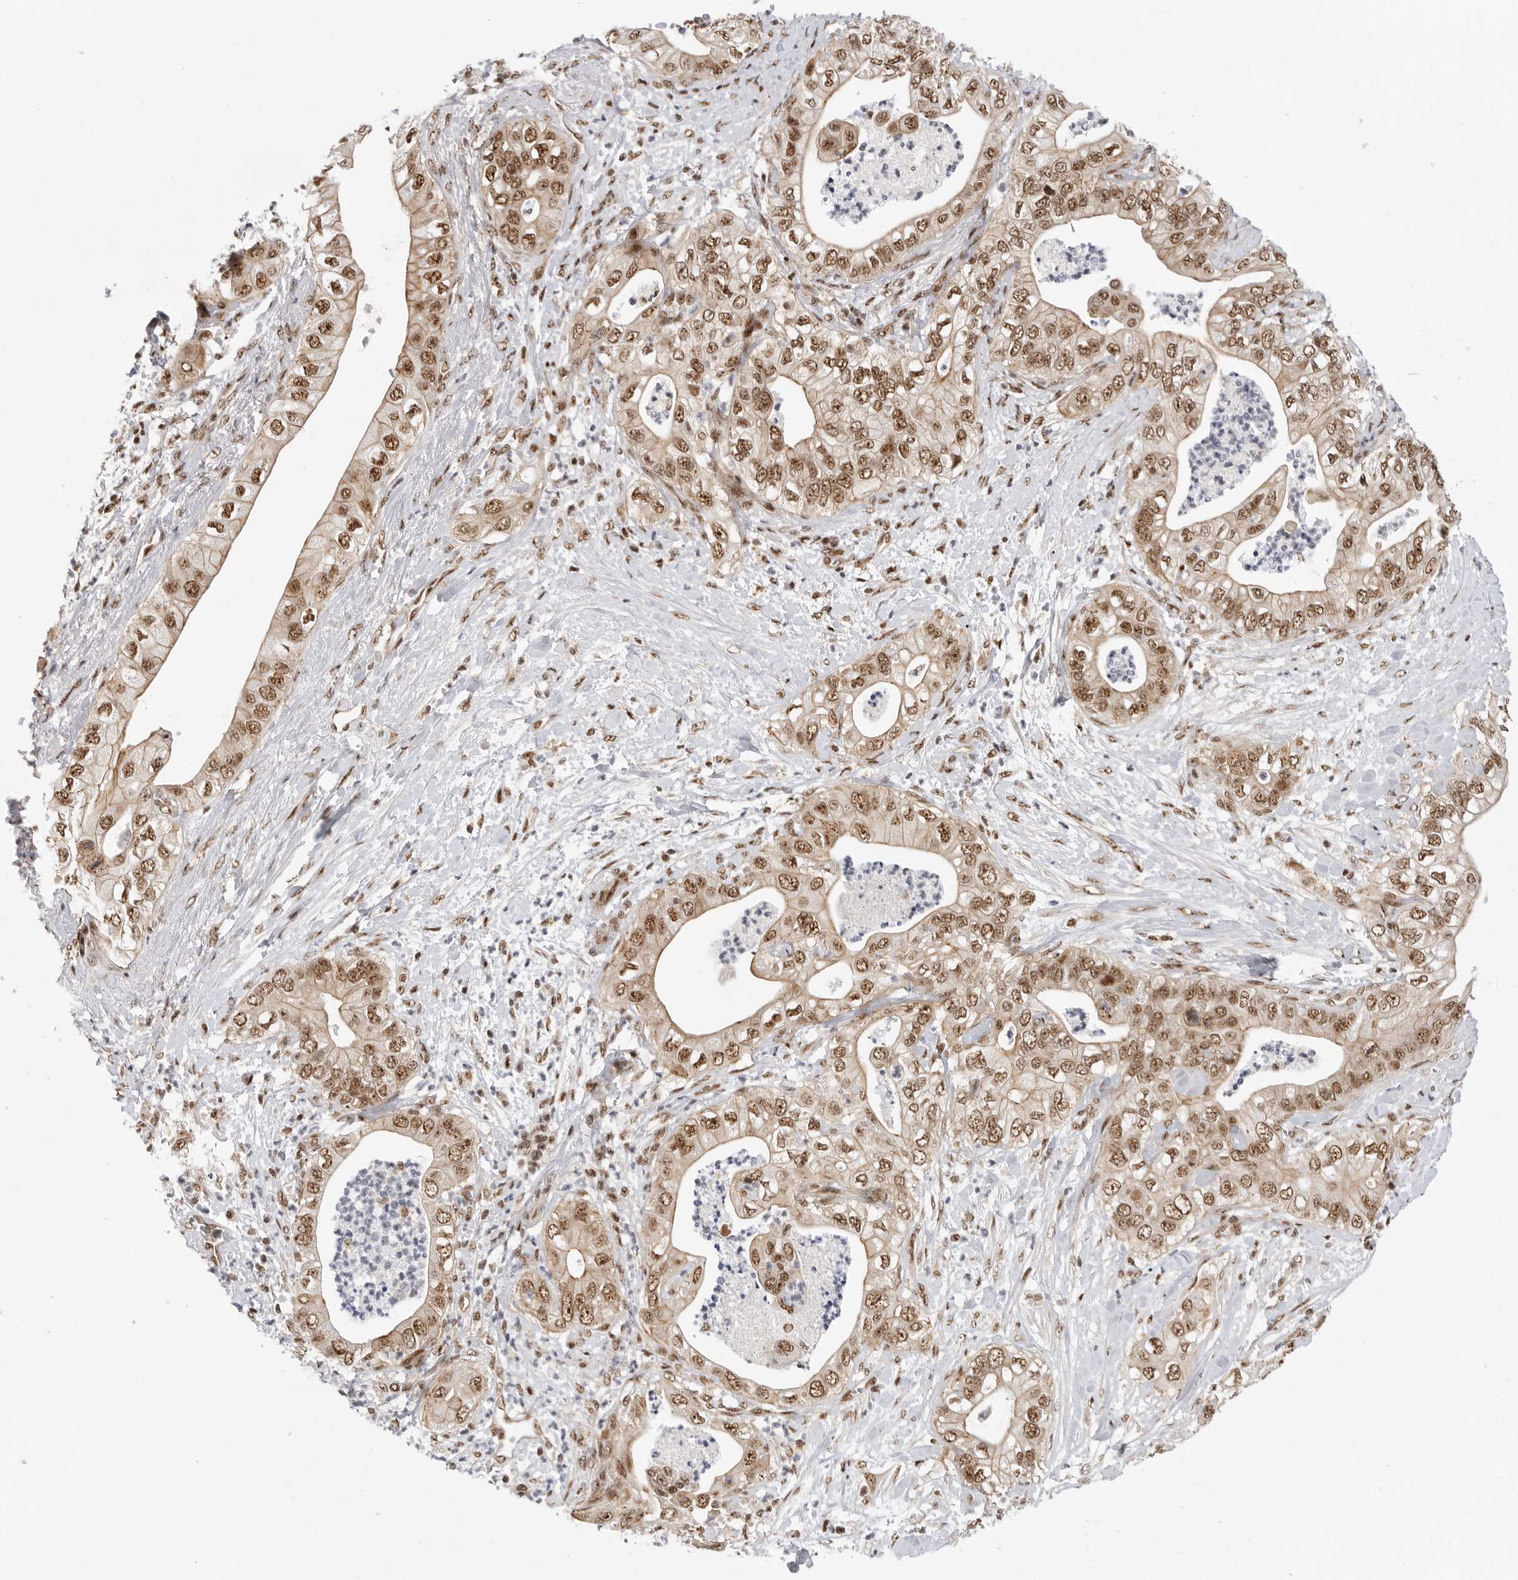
{"staining": {"intensity": "moderate", "quantity": ">75%", "location": "nuclear"}, "tissue": "pancreatic cancer", "cell_type": "Tumor cells", "image_type": "cancer", "snomed": [{"axis": "morphology", "description": "Adenocarcinoma, NOS"}, {"axis": "topography", "description": "Pancreas"}], "caption": "Pancreatic cancer was stained to show a protein in brown. There is medium levels of moderate nuclear staining in approximately >75% of tumor cells.", "gene": "GPATCH2", "patient": {"sex": "female", "age": 78}}